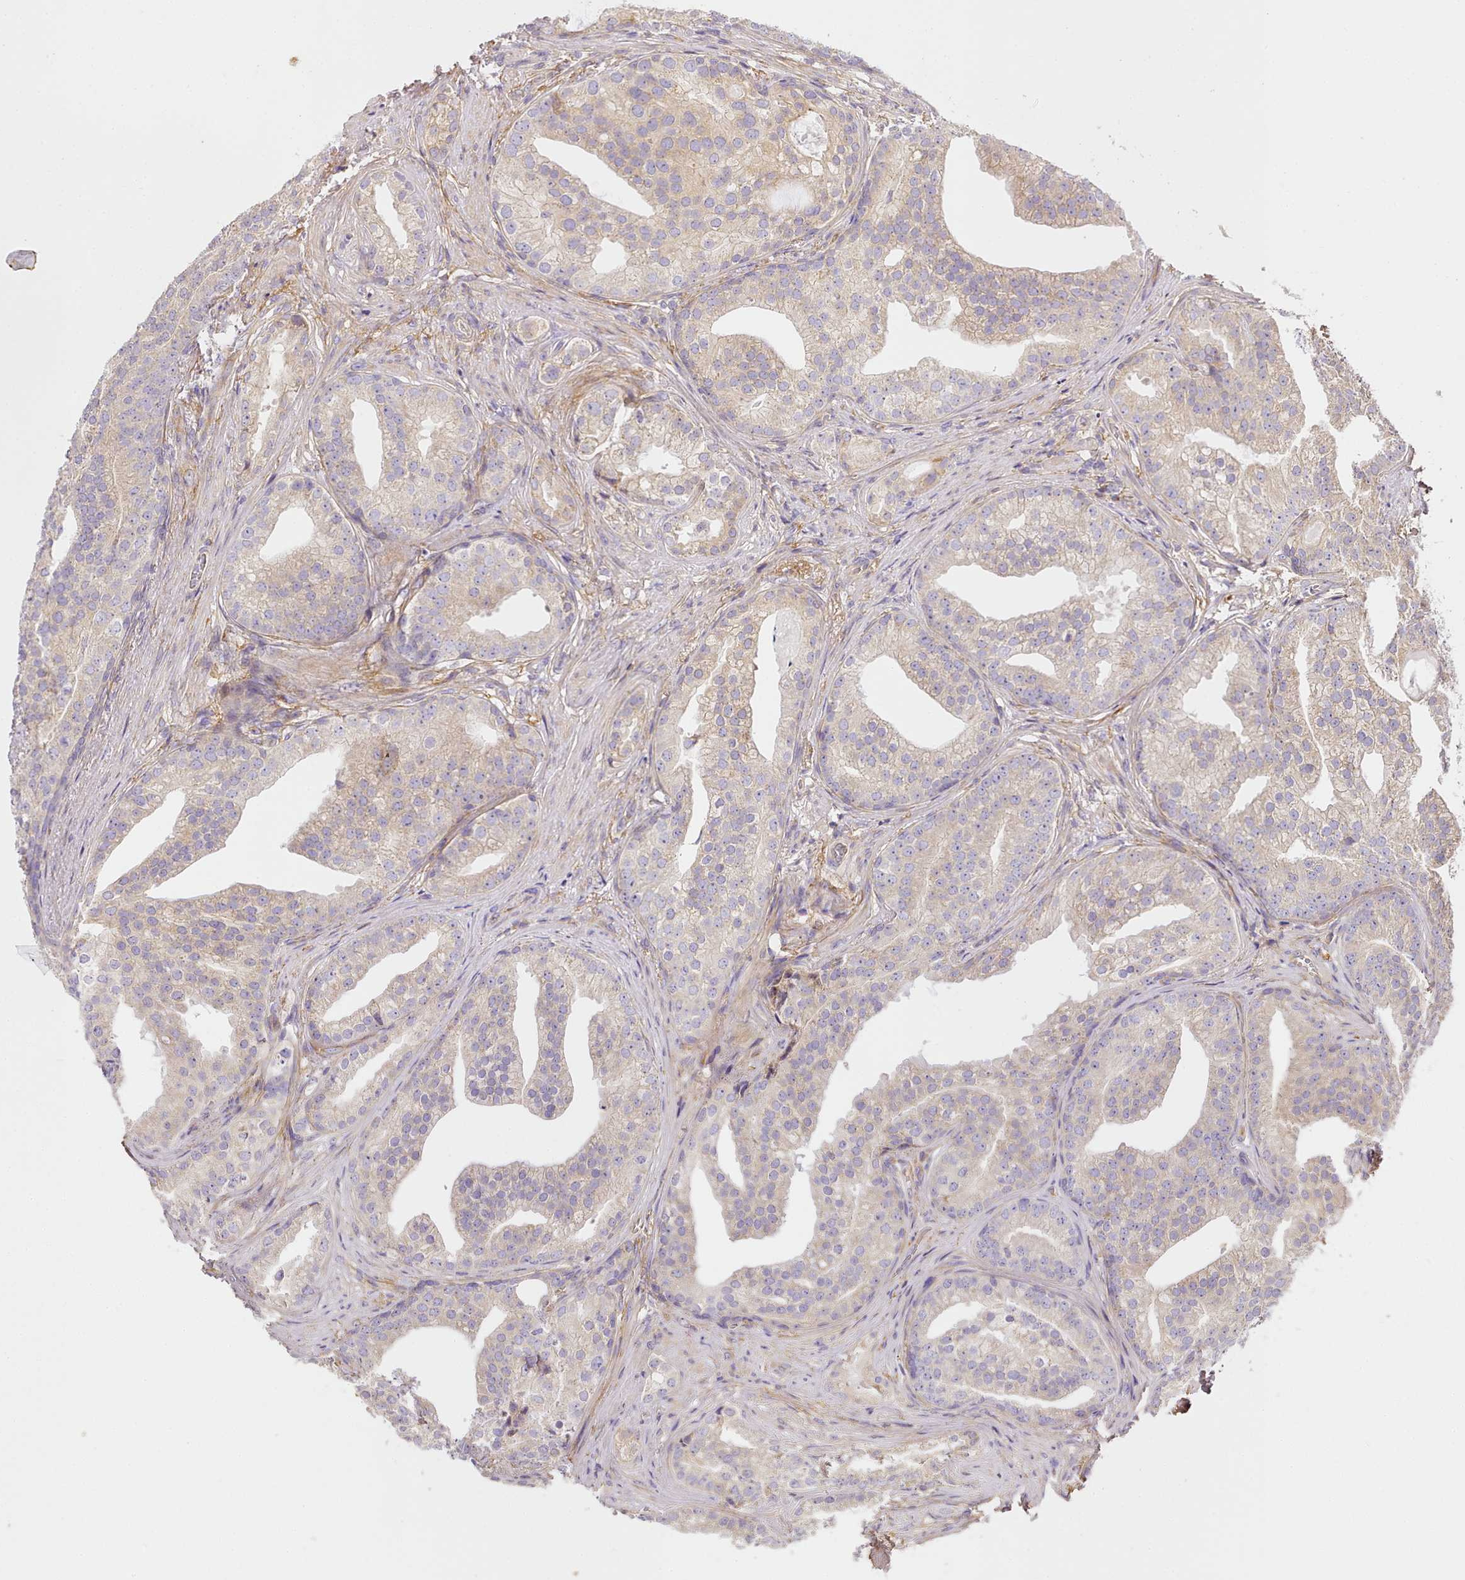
{"staining": {"intensity": "negative", "quantity": "none", "location": "none"}, "tissue": "prostate cancer", "cell_type": "Tumor cells", "image_type": "cancer", "snomed": [{"axis": "morphology", "description": "Adenocarcinoma, Low grade"}, {"axis": "topography", "description": "Prostate"}], "caption": "This is a photomicrograph of immunohistochemistry staining of prostate cancer (adenocarcinoma (low-grade)), which shows no expression in tumor cells.", "gene": "NBPF1", "patient": {"sex": "male", "age": 71}}